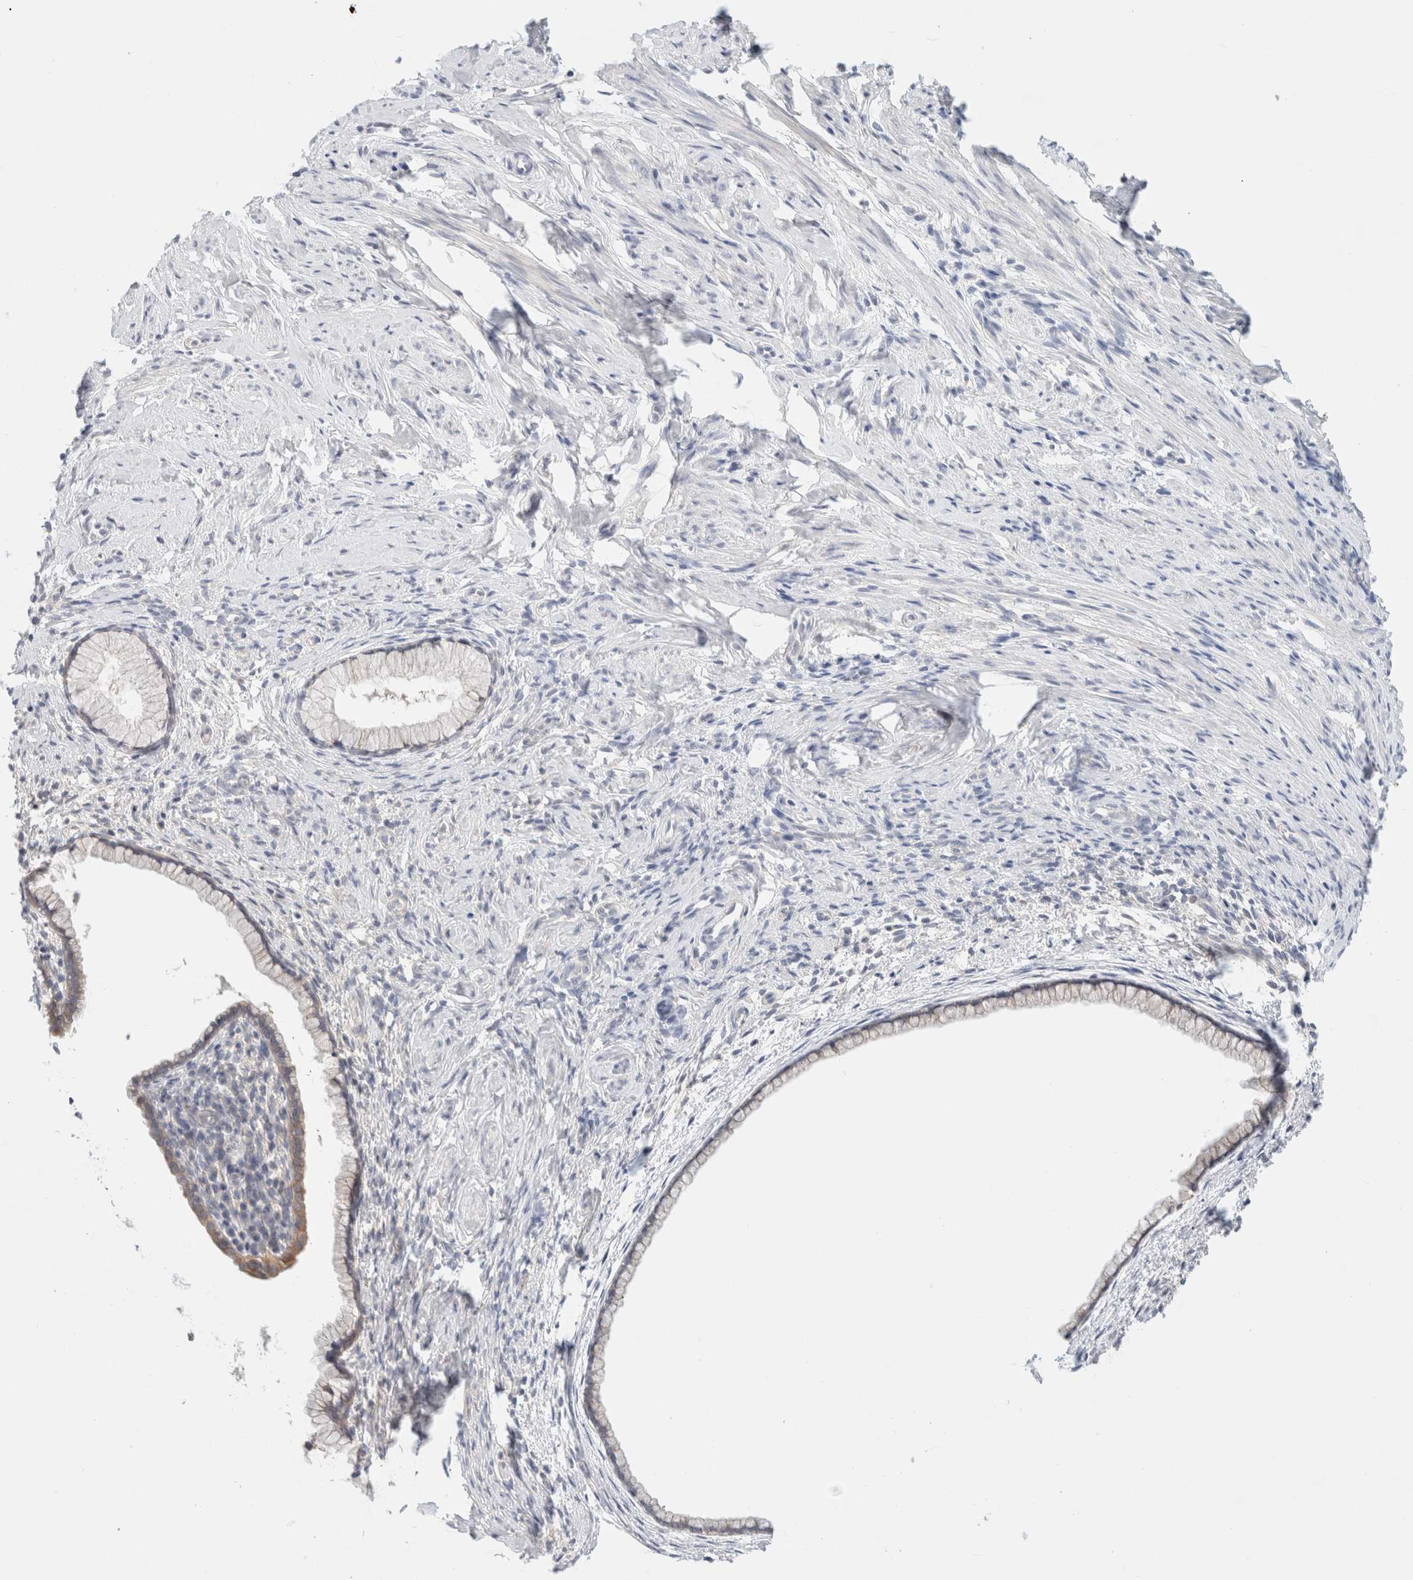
{"staining": {"intensity": "weak", "quantity": "25%-75%", "location": "cytoplasmic/membranous"}, "tissue": "cervix", "cell_type": "Glandular cells", "image_type": "normal", "snomed": [{"axis": "morphology", "description": "Normal tissue, NOS"}, {"axis": "topography", "description": "Cervix"}], "caption": "IHC staining of benign cervix, which reveals low levels of weak cytoplasmic/membranous expression in about 25%-75% of glandular cells indicating weak cytoplasmic/membranous protein positivity. The staining was performed using DAB (brown) for protein detection and nuclei were counterstained in hematoxylin (blue).", "gene": "SDR16C5", "patient": {"sex": "female", "age": 75}}